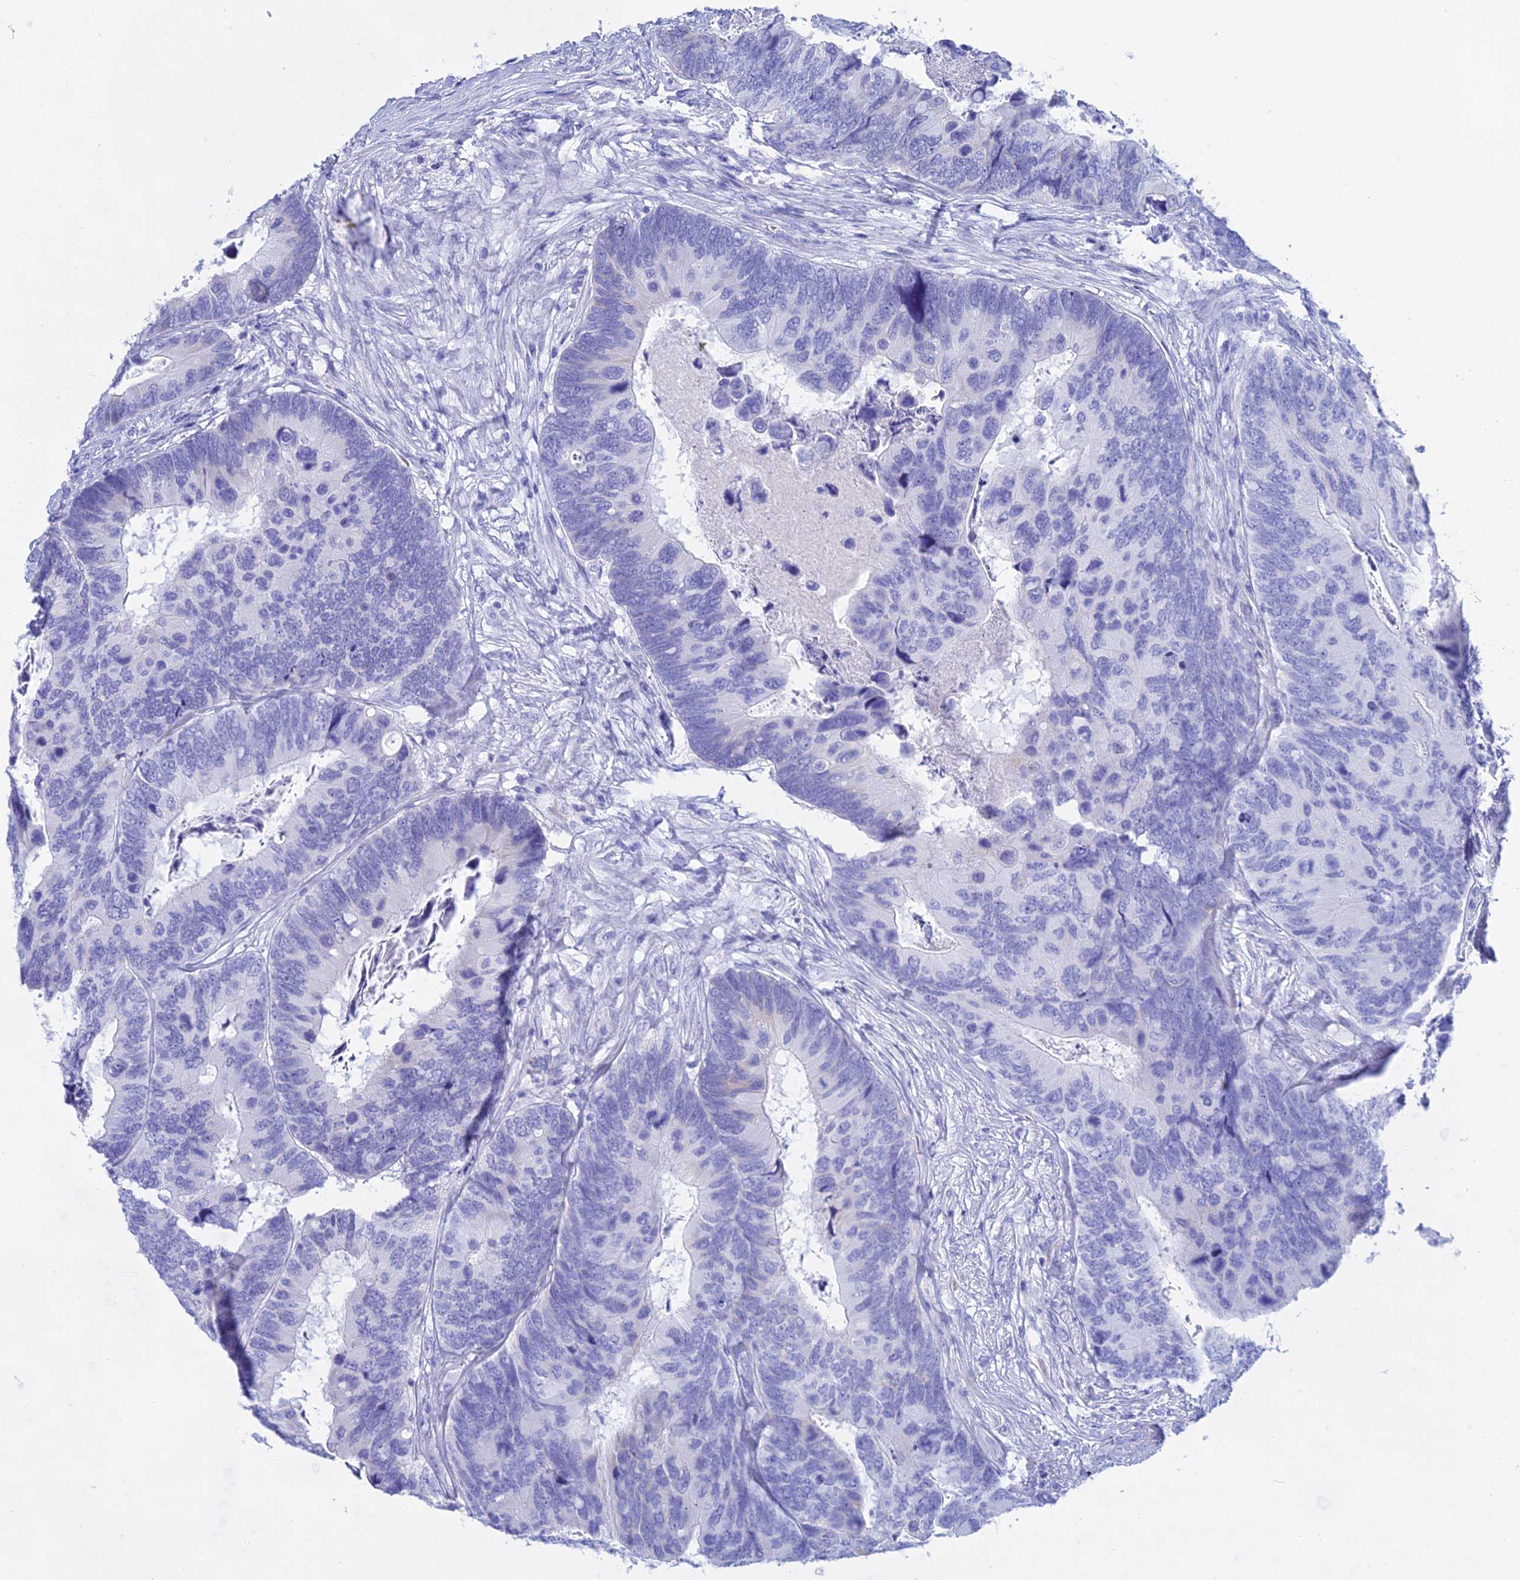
{"staining": {"intensity": "negative", "quantity": "none", "location": "none"}, "tissue": "colorectal cancer", "cell_type": "Tumor cells", "image_type": "cancer", "snomed": [{"axis": "morphology", "description": "Adenocarcinoma, NOS"}, {"axis": "topography", "description": "Colon"}], "caption": "Immunohistochemical staining of human colorectal cancer (adenocarcinoma) reveals no significant positivity in tumor cells.", "gene": "TEX101", "patient": {"sex": "female", "age": 67}}